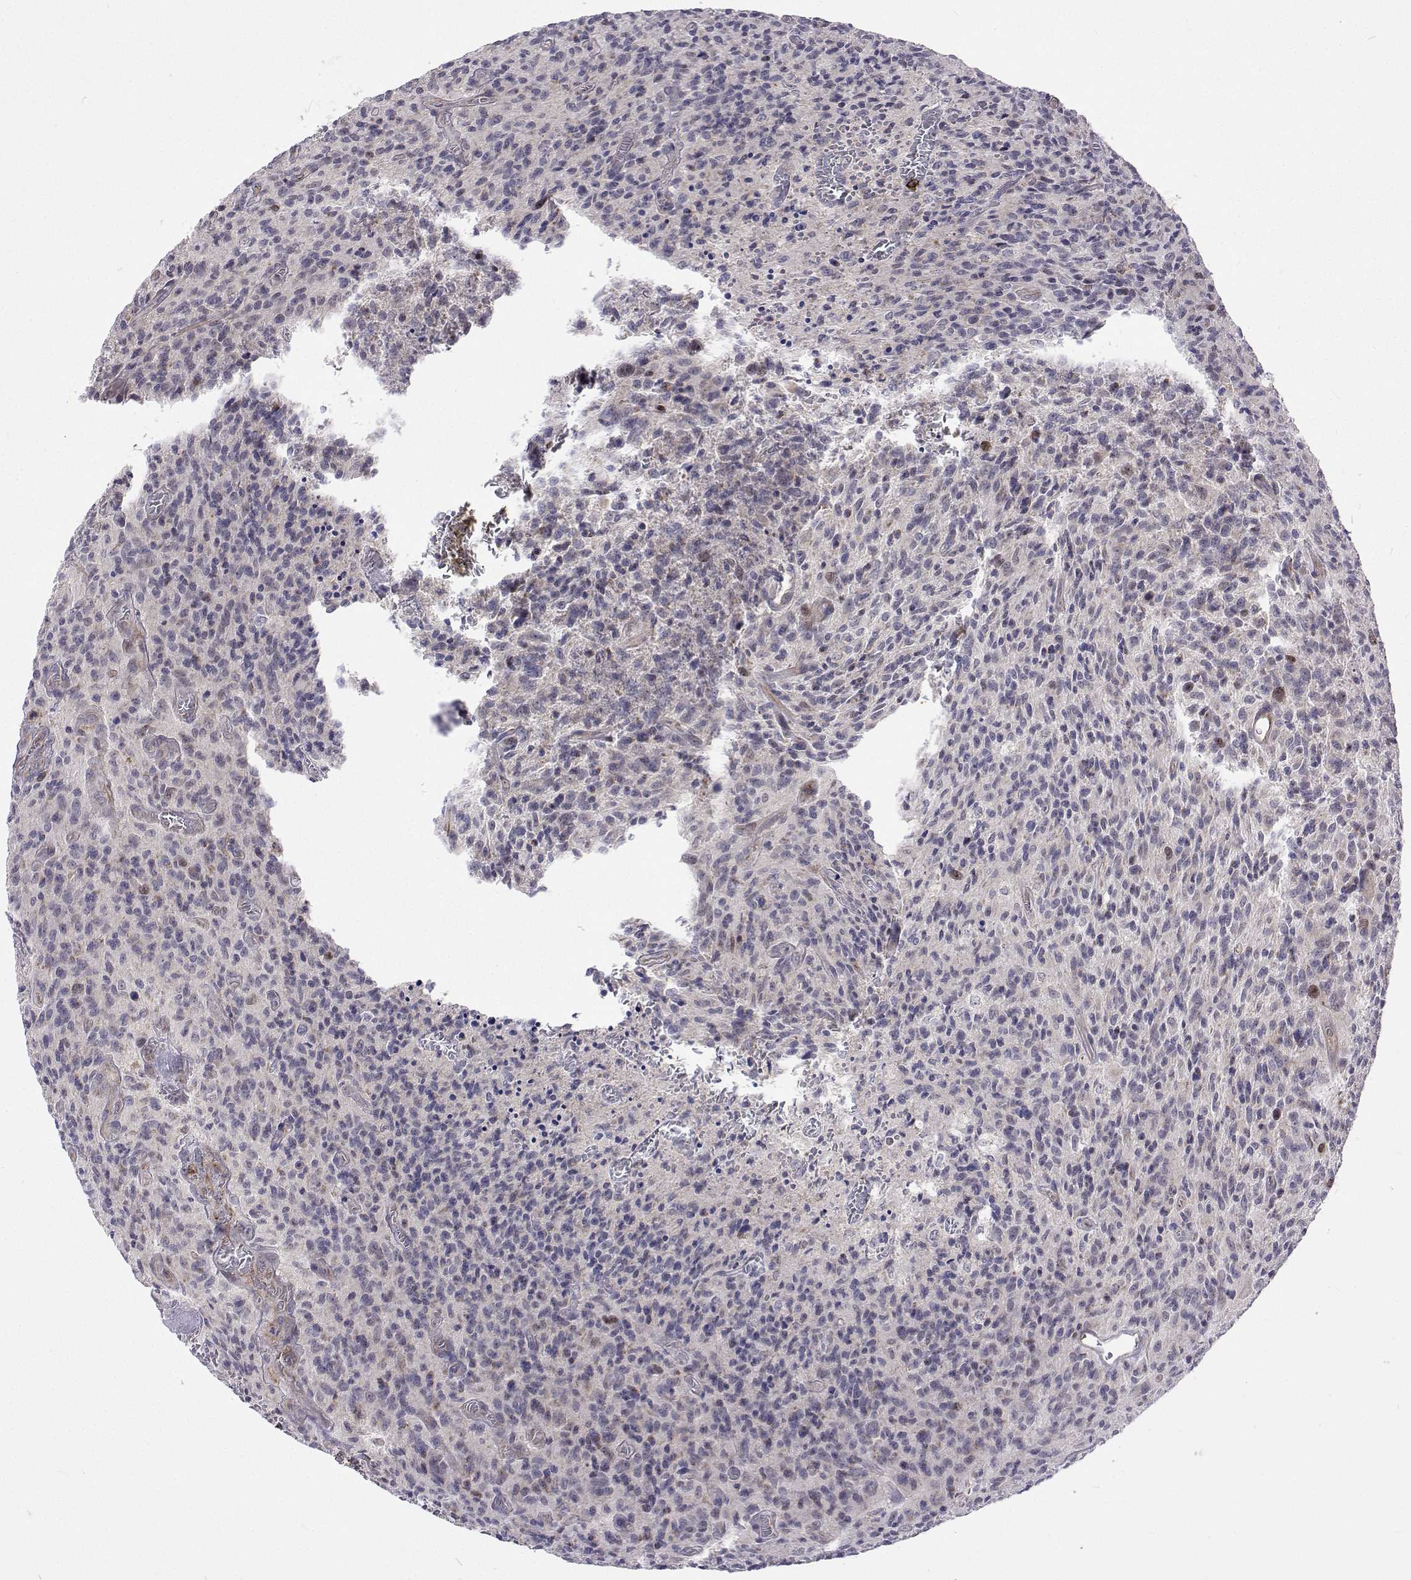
{"staining": {"intensity": "negative", "quantity": "none", "location": "none"}, "tissue": "glioma", "cell_type": "Tumor cells", "image_type": "cancer", "snomed": [{"axis": "morphology", "description": "Glioma, malignant, High grade"}, {"axis": "topography", "description": "Brain"}], "caption": "A high-resolution photomicrograph shows IHC staining of glioma, which exhibits no significant staining in tumor cells.", "gene": "DHTKD1", "patient": {"sex": "male", "age": 76}}